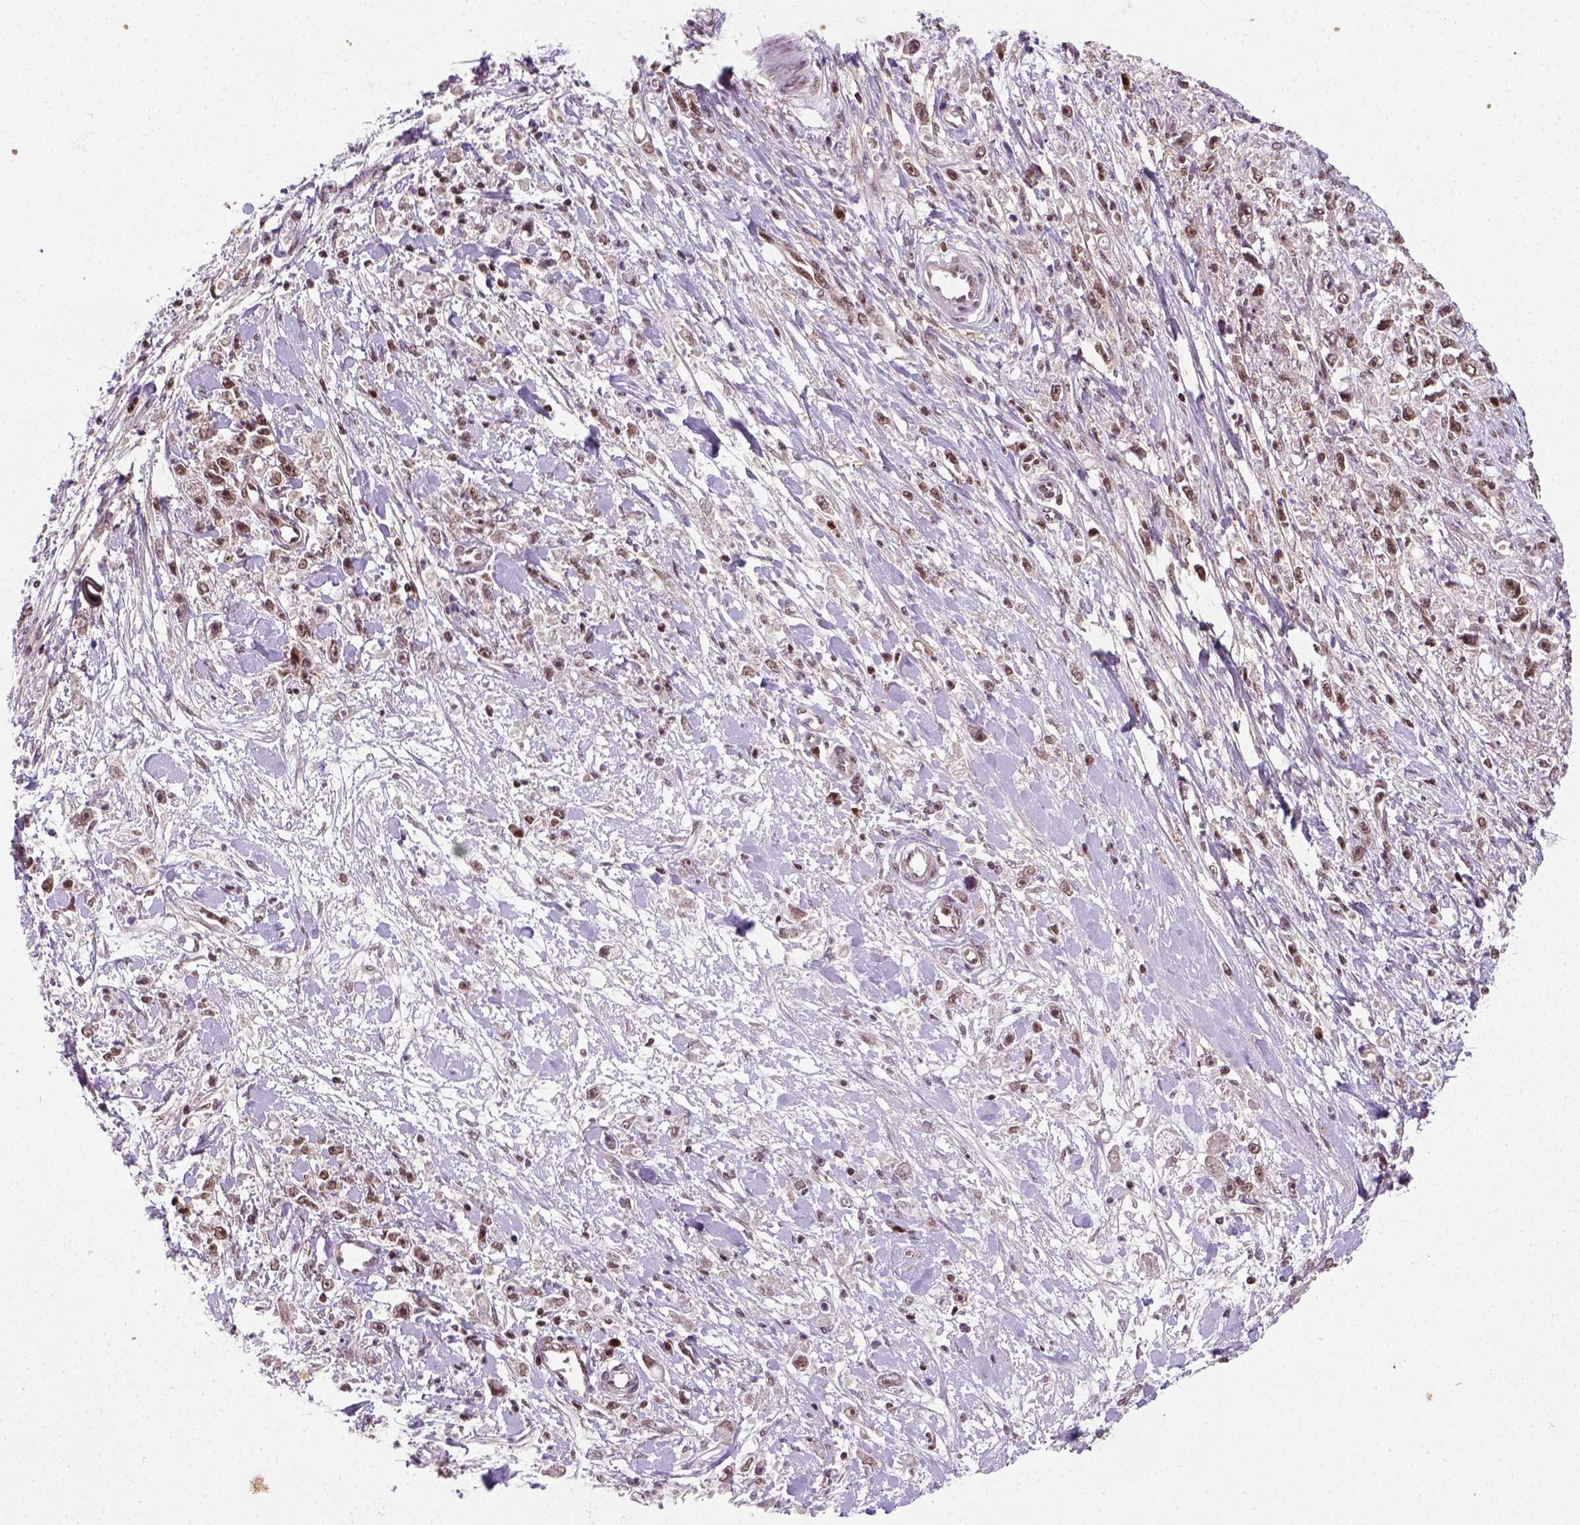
{"staining": {"intensity": "moderate", "quantity": ">75%", "location": "nuclear"}, "tissue": "stomach cancer", "cell_type": "Tumor cells", "image_type": "cancer", "snomed": [{"axis": "morphology", "description": "Adenocarcinoma, NOS"}, {"axis": "topography", "description": "Stomach"}], "caption": "There is medium levels of moderate nuclear expression in tumor cells of stomach adenocarcinoma, as demonstrated by immunohistochemical staining (brown color).", "gene": "MGMT", "patient": {"sex": "female", "age": 59}}